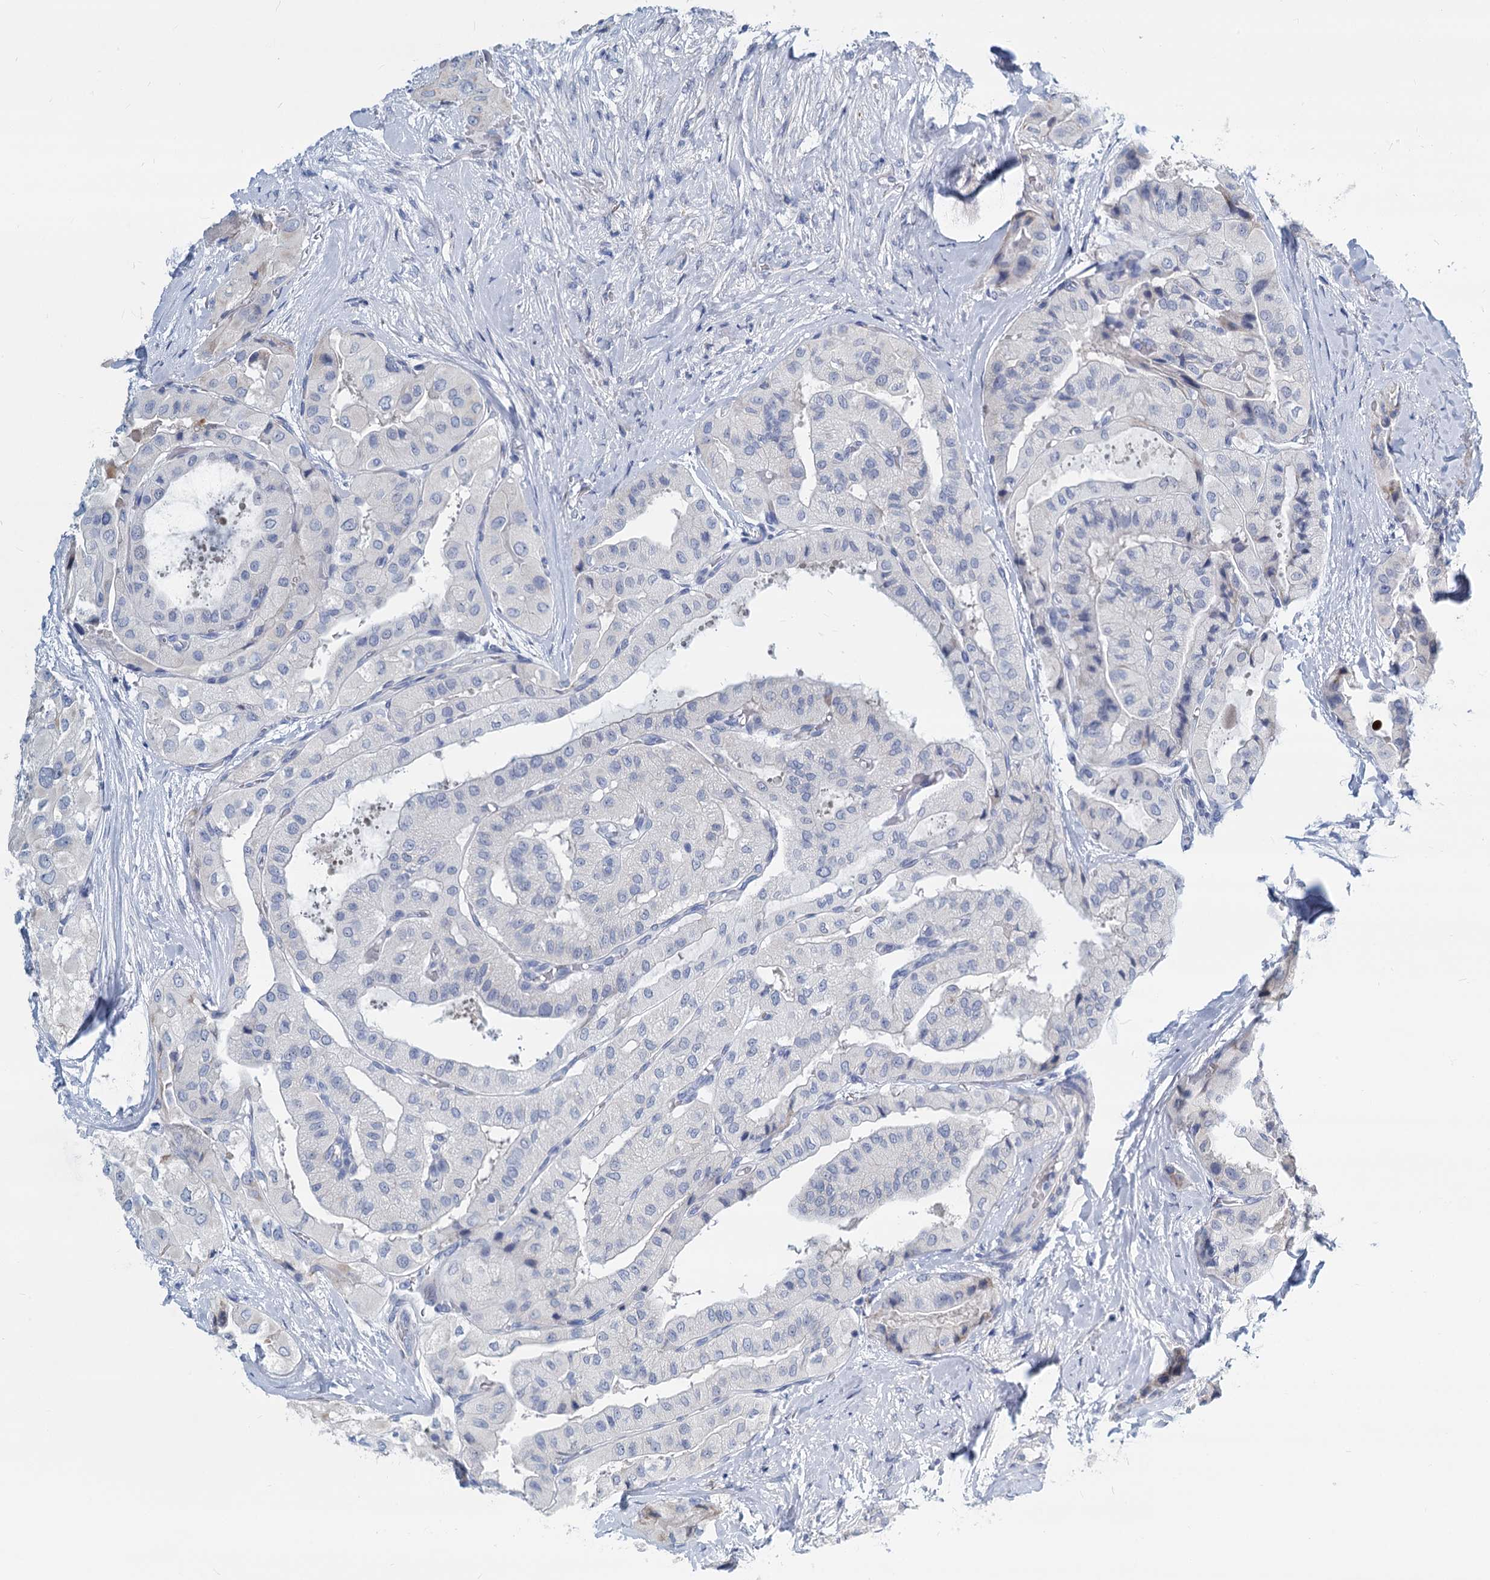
{"staining": {"intensity": "negative", "quantity": "none", "location": "none"}, "tissue": "thyroid cancer", "cell_type": "Tumor cells", "image_type": "cancer", "snomed": [{"axis": "morphology", "description": "Papillary adenocarcinoma, NOS"}, {"axis": "topography", "description": "Thyroid gland"}], "caption": "Immunohistochemical staining of thyroid cancer (papillary adenocarcinoma) exhibits no significant positivity in tumor cells. (Brightfield microscopy of DAB (3,3'-diaminobenzidine) immunohistochemistry (IHC) at high magnification).", "gene": "GSTM3", "patient": {"sex": "female", "age": 59}}